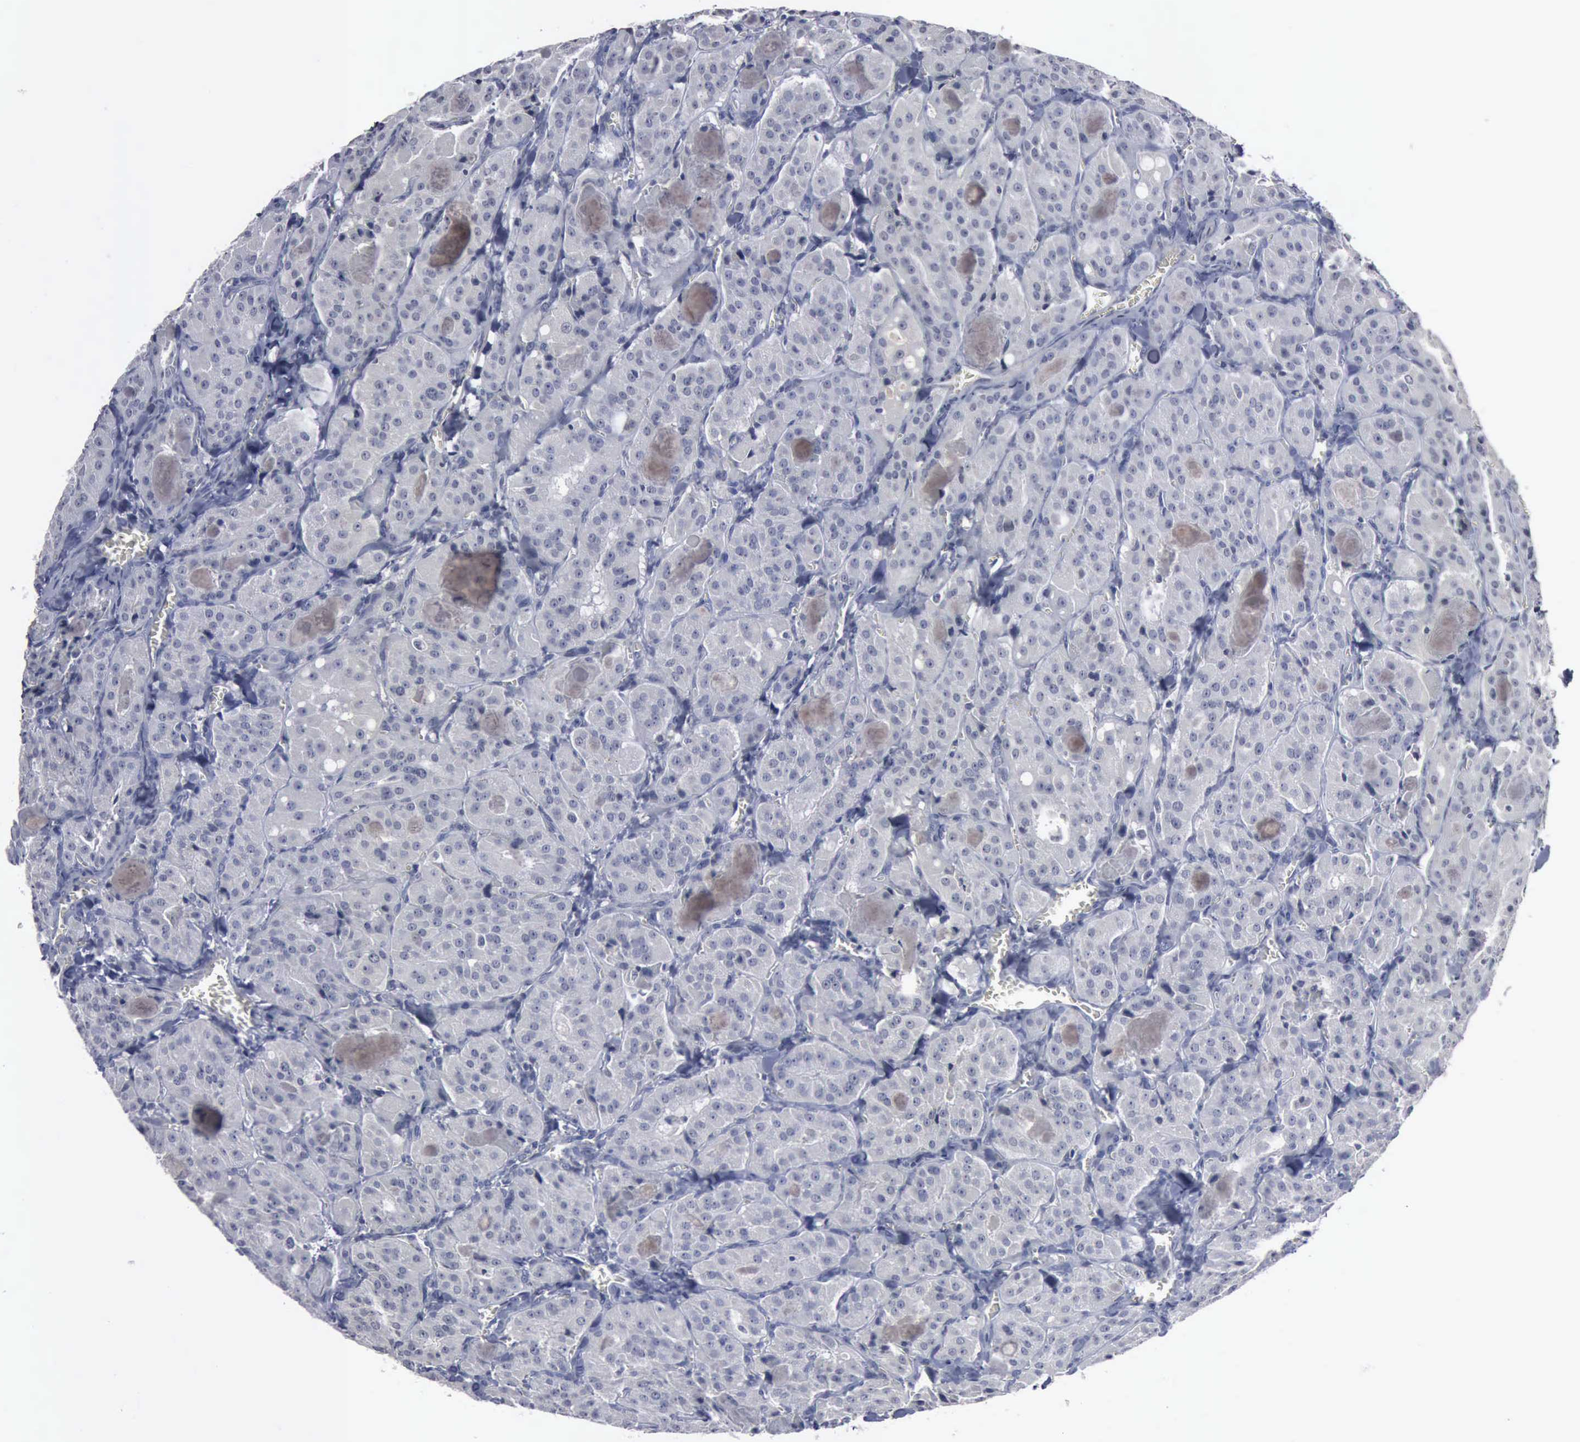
{"staining": {"intensity": "negative", "quantity": "none", "location": "none"}, "tissue": "thyroid cancer", "cell_type": "Tumor cells", "image_type": "cancer", "snomed": [{"axis": "morphology", "description": "Carcinoma, NOS"}, {"axis": "topography", "description": "Thyroid gland"}], "caption": "Carcinoma (thyroid) was stained to show a protein in brown. There is no significant positivity in tumor cells.", "gene": "MYO18B", "patient": {"sex": "male", "age": 76}}